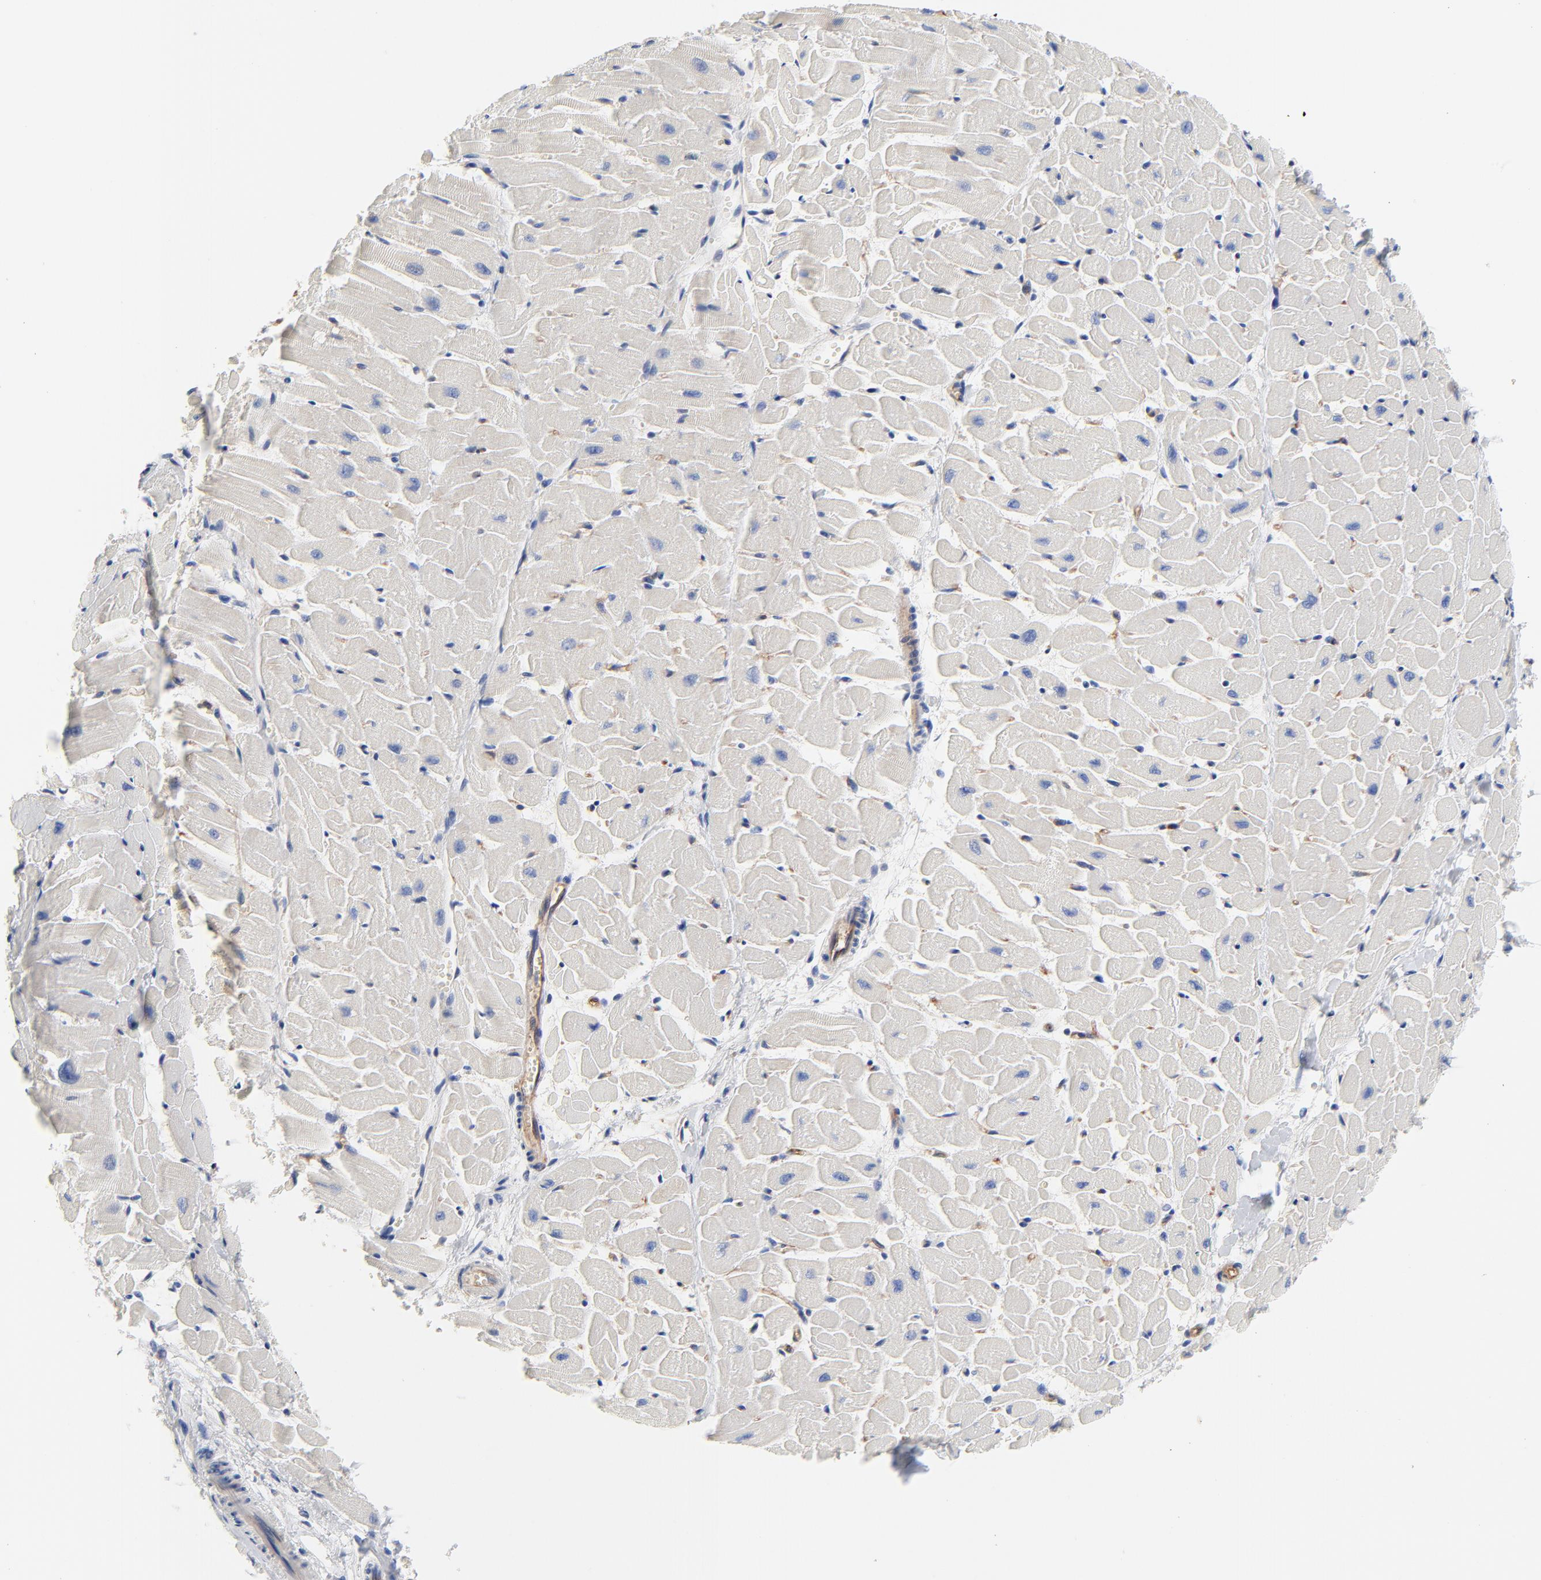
{"staining": {"intensity": "negative", "quantity": "none", "location": "none"}, "tissue": "heart muscle", "cell_type": "Cardiomyocytes", "image_type": "normal", "snomed": [{"axis": "morphology", "description": "Normal tissue, NOS"}, {"axis": "topography", "description": "Heart"}], "caption": "Immunohistochemistry histopathology image of unremarkable heart muscle: human heart muscle stained with DAB (3,3'-diaminobenzidine) shows no significant protein positivity in cardiomyocytes.", "gene": "CD2AP", "patient": {"sex": "female", "age": 19}}